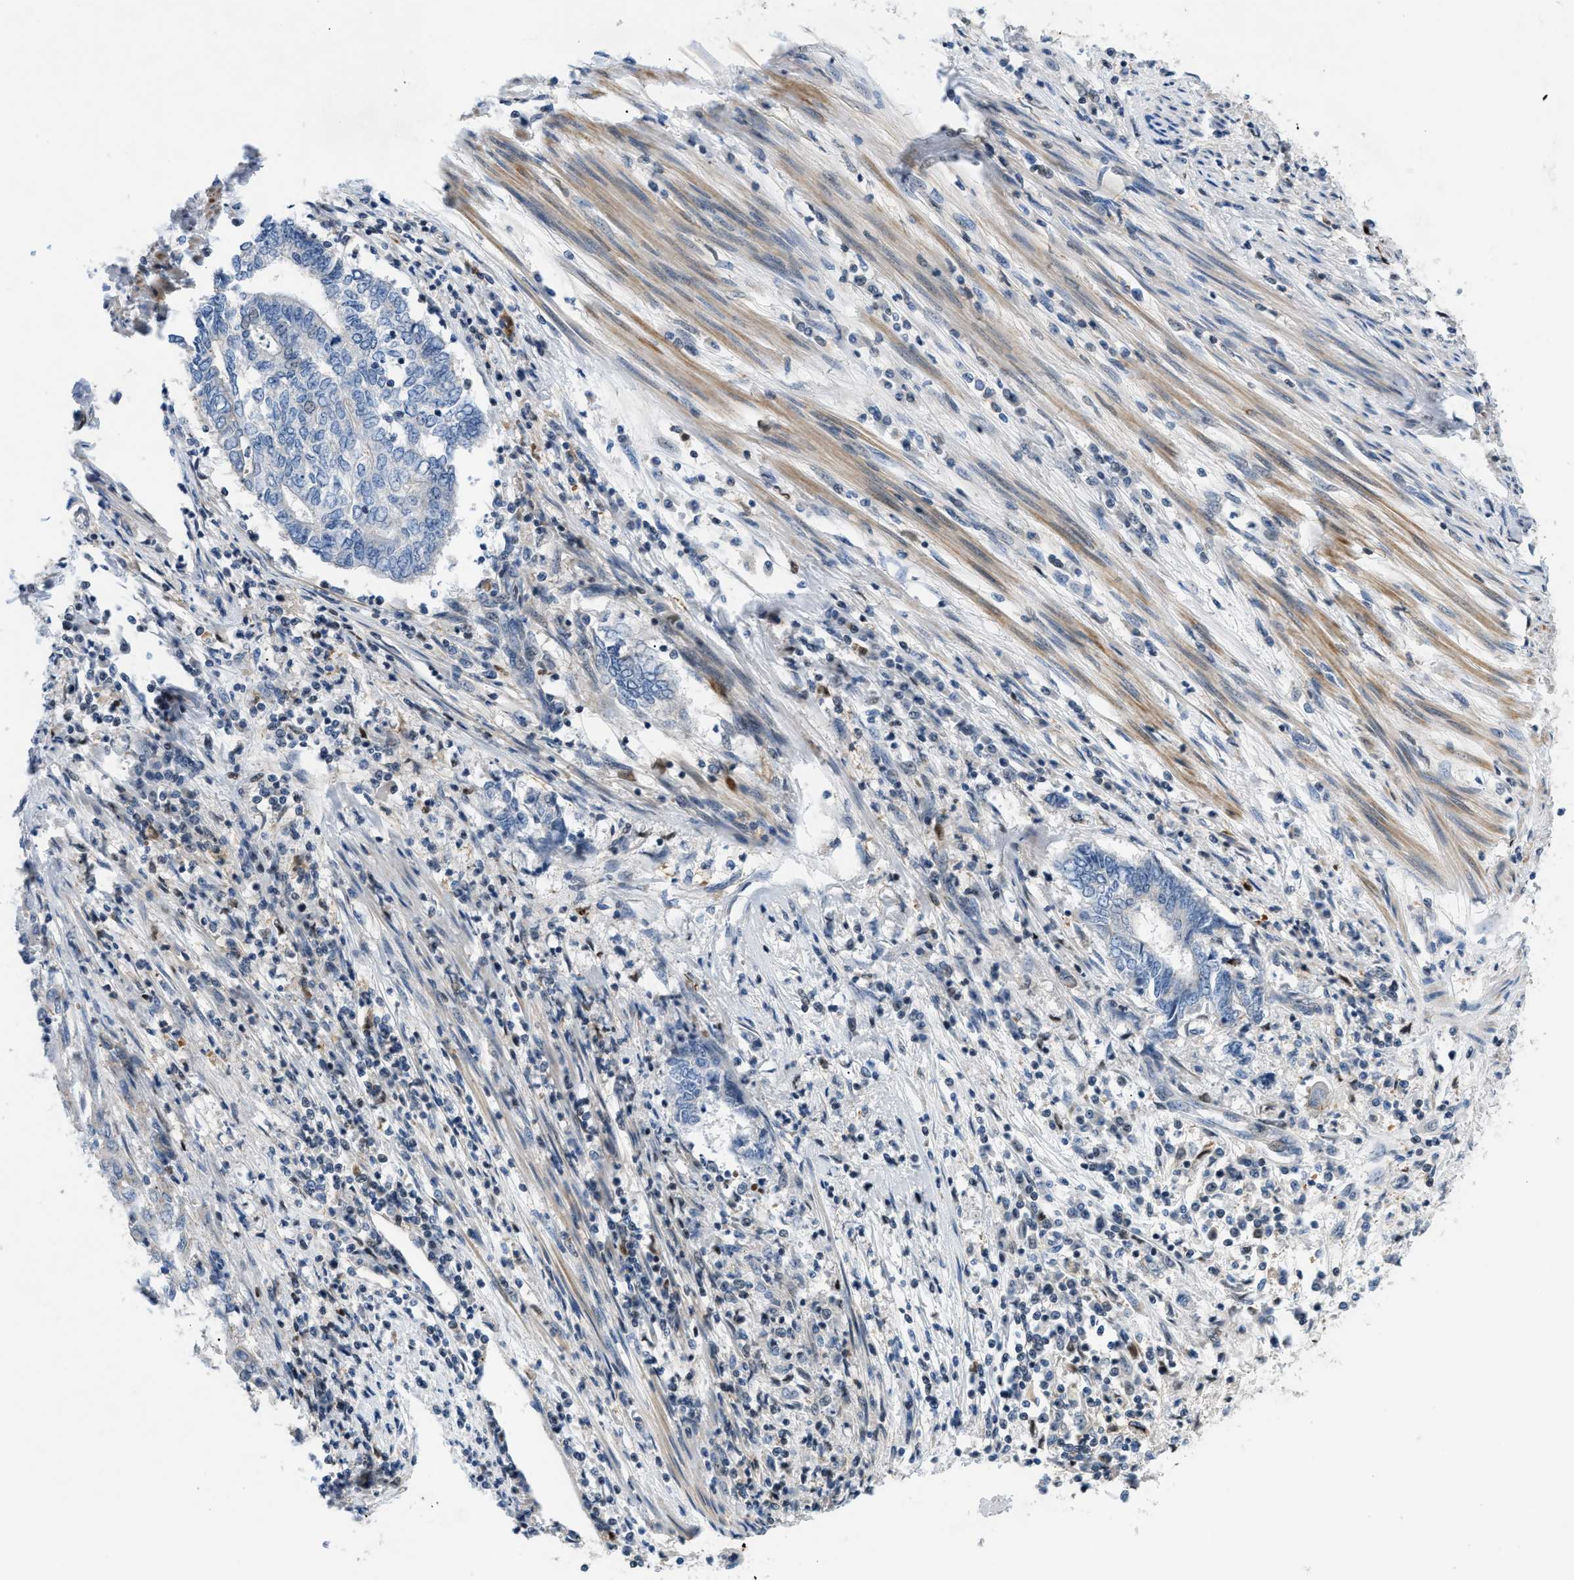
{"staining": {"intensity": "negative", "quantity": "none", "location": "none"}, "tissue": "endometrial cancer", "cell_type": "Tumor cells", "image_type": "cancer", "snomed": [{"axis": "morphology", "description": "Adenocarcinoma, NOS"}, {"axis": "topography", "description": "Uterus"}, {"axis": "topography", "description": "Endometrium"}], "caption": "Tumor cells are negative for brown protein staining in adenocarcinoma (endometrial).", "gene": "FDCSP", "patient": {"sex": "female", "age": 70}}